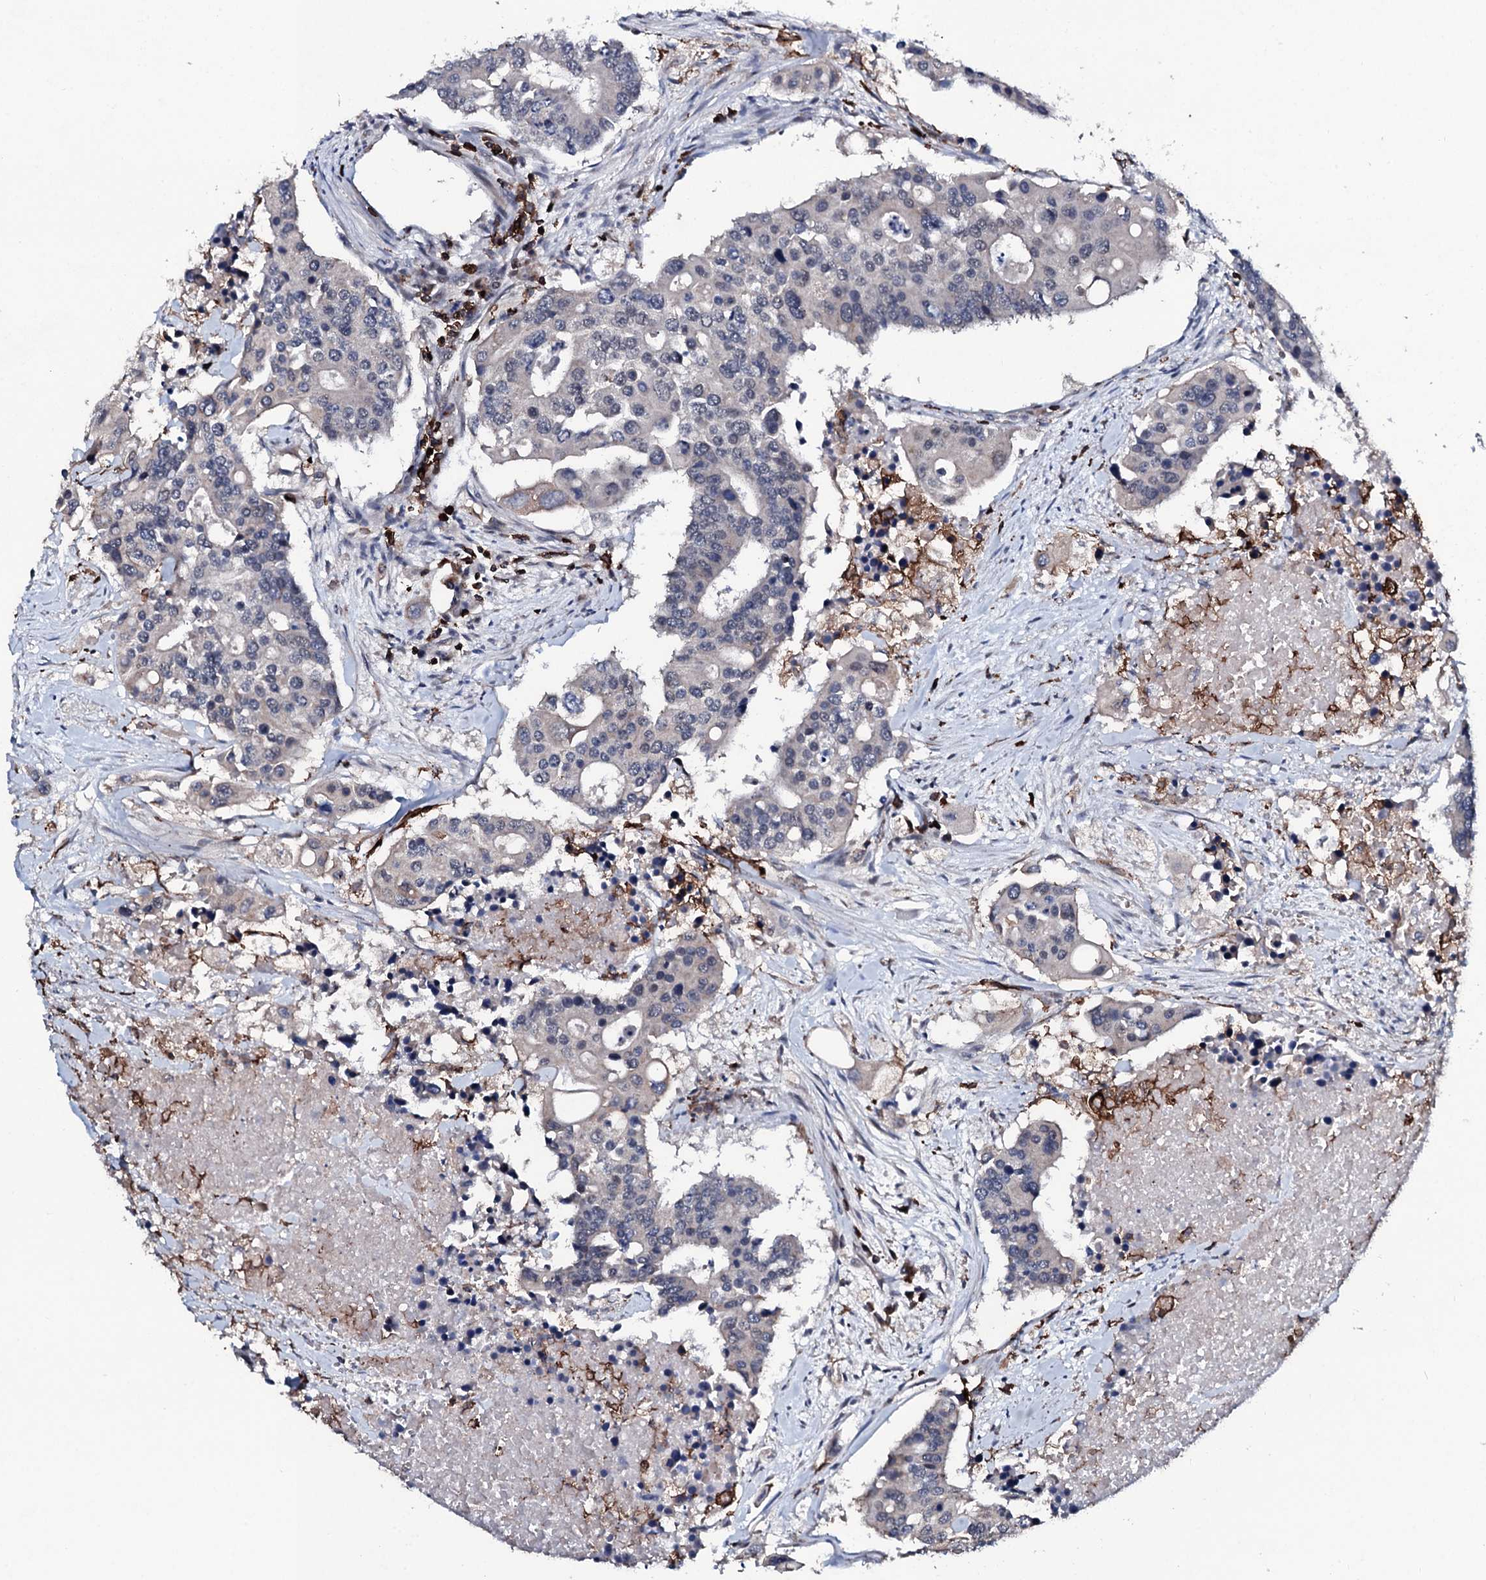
{"staining": {"intensity": "negative", "quantity": "none", "location": "none"}, "tissue": "colorectal cancer", "cell_type": "Tumor cells", "image_type": "cancer", "snomed": [{"axis": "morphology", "description": "Adenocarcinoma, NOS"}, {"axis": "topography", "description": "Colon"}], "caption": "The immunohistochemistry micrograph has no significant expression in tumor cells of colorectal adenocarcinoma tissue.", "gene": "OGFOD2", "patient": {"sex": "male", "age": 77}}